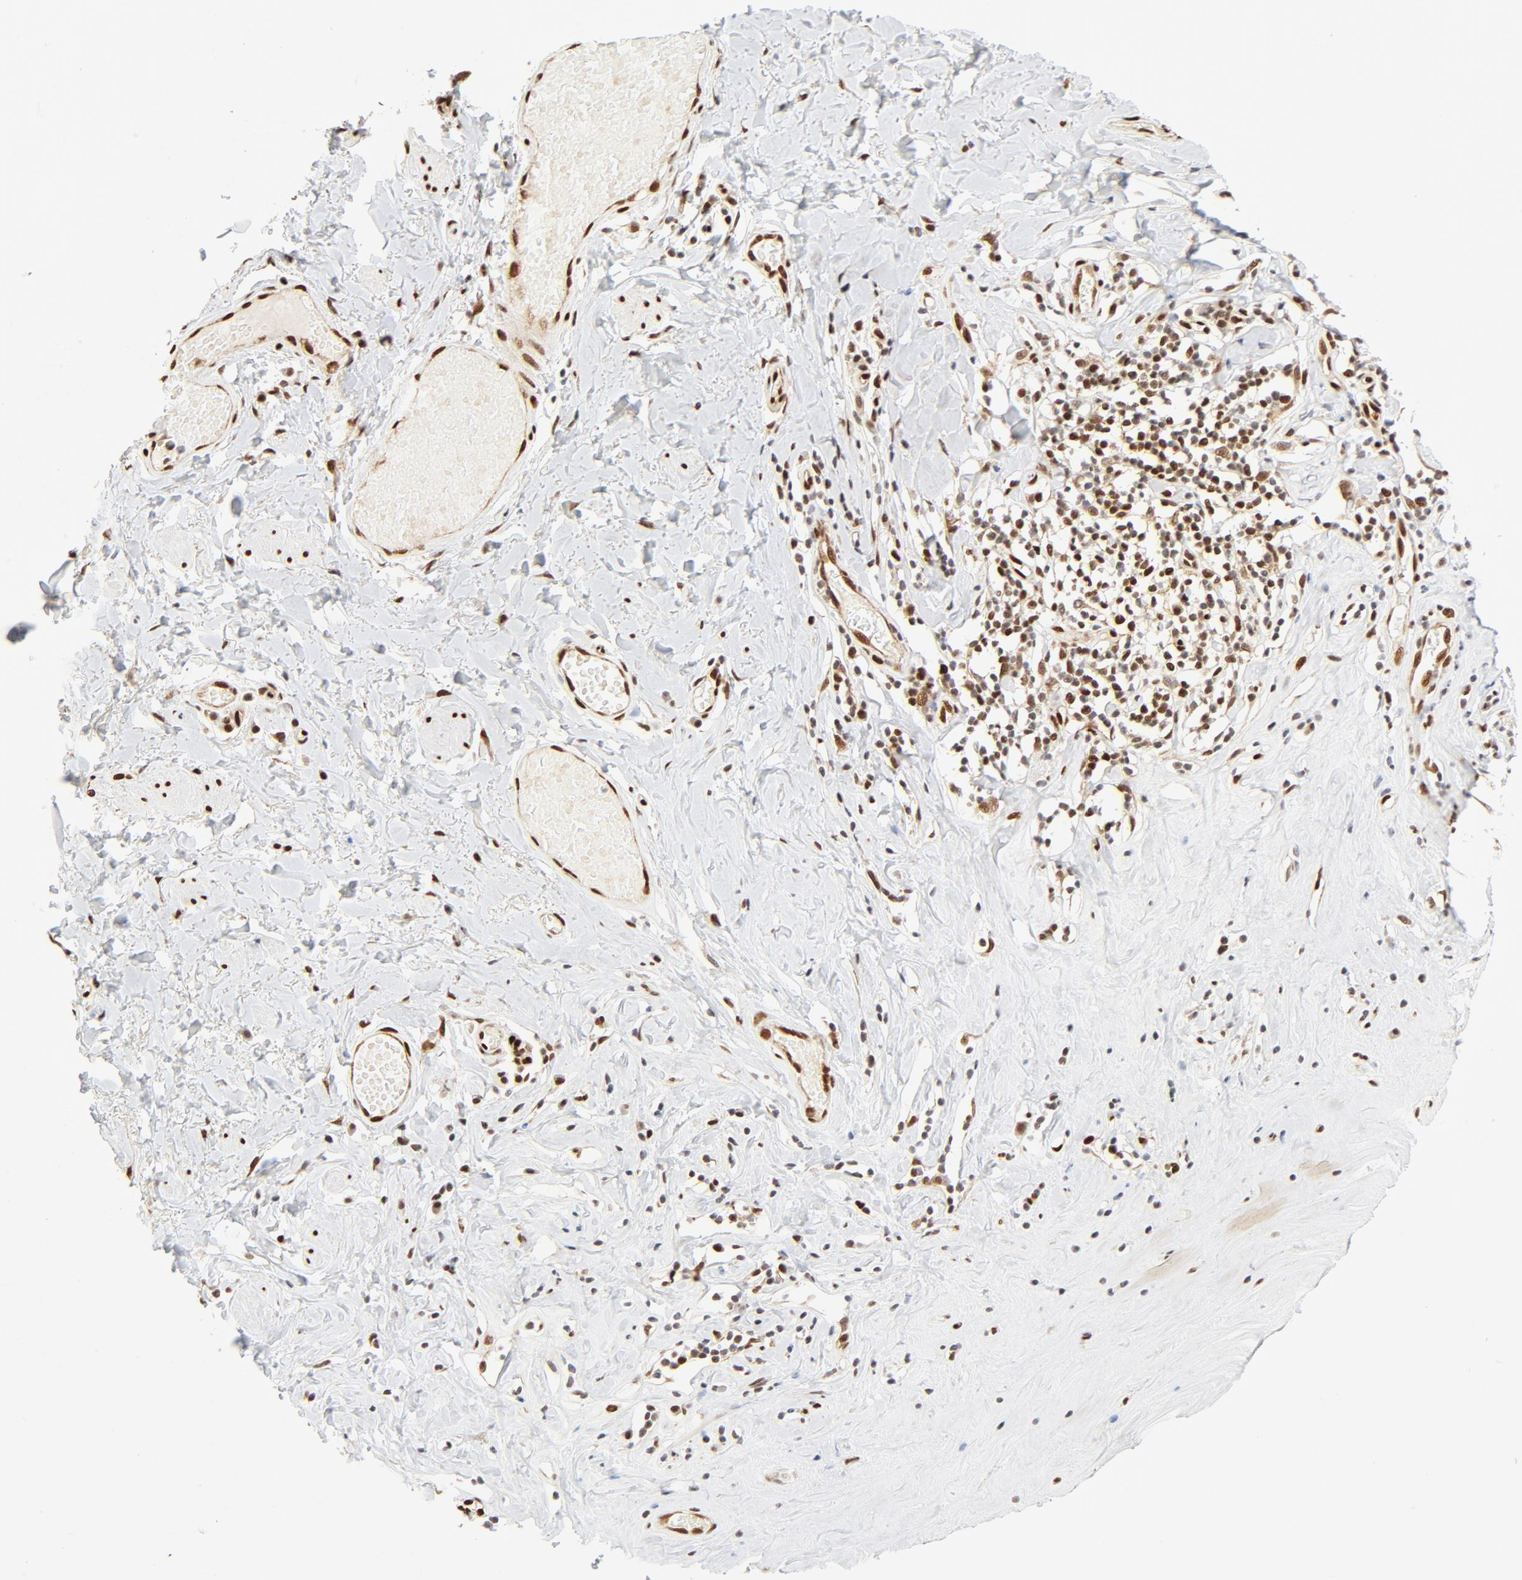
{"staining": {"intensity": "moderate", "quantity": ">75%", "location": "nuclear"}, "tissue": "skin", "cell_type": "Epidermal cells", "image_type": "normal", "snomed": [{"axis": "morphology", "description": "Normal tissue, NOS"}, {"axis": "morphology", "description": "Inflammation, NOS"}, {"axis": "topography", "description": "Vulva"}], "caption": "A brown stain highlights moderate nuclear staining of a protein in epidermal cells of benign skin.", "gene": "MEF2A", "patient": {"sex": "female", "age": 84}}